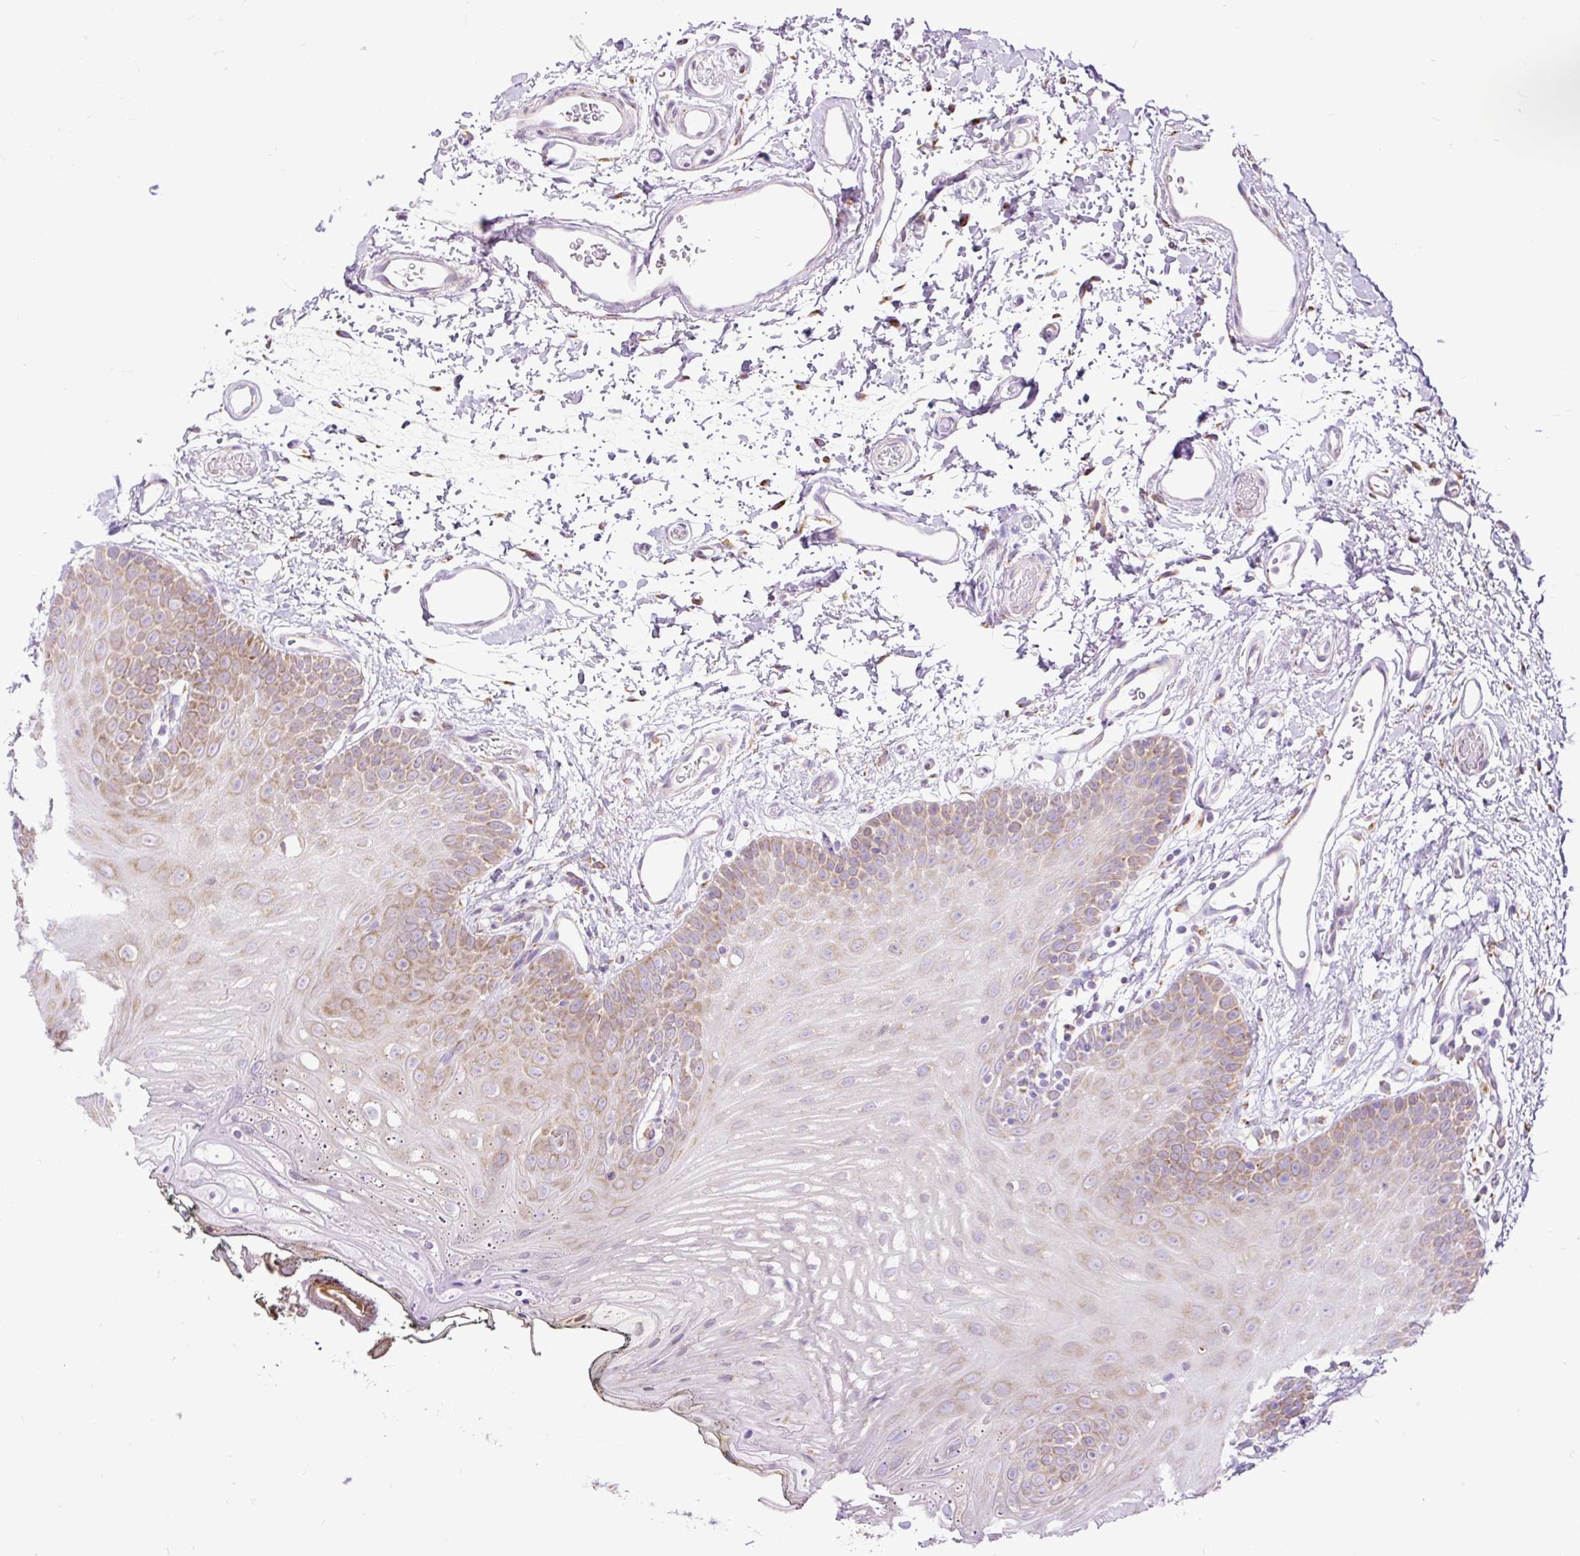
{"staining": {"intensity": "moderate", "quantity": "25%-75%", "location": "cytoplasmic/membranous"}, "tissue": "oral mucosa", "cell_type": "Squamous epithelial cells", "image_type": "normal", "snomed": [{"axis": "morphology", "description": "Normal tissue, NOS"}, {"axis": "morphology", "description": "Squamous cell carcinoma, NOS"}, {"axis": "topography", "description": "Oral tissue"}, {"axis": "topography", "description": "Head-Neck"}], "caption": "A micrograph of human oral mucosa stained for a protein exhibits moderate cytoplasmic/membranous brown staining in squamous epithelial cells.", "gene": "DDOST", "patient": {"sex": "female", "age": 81}}